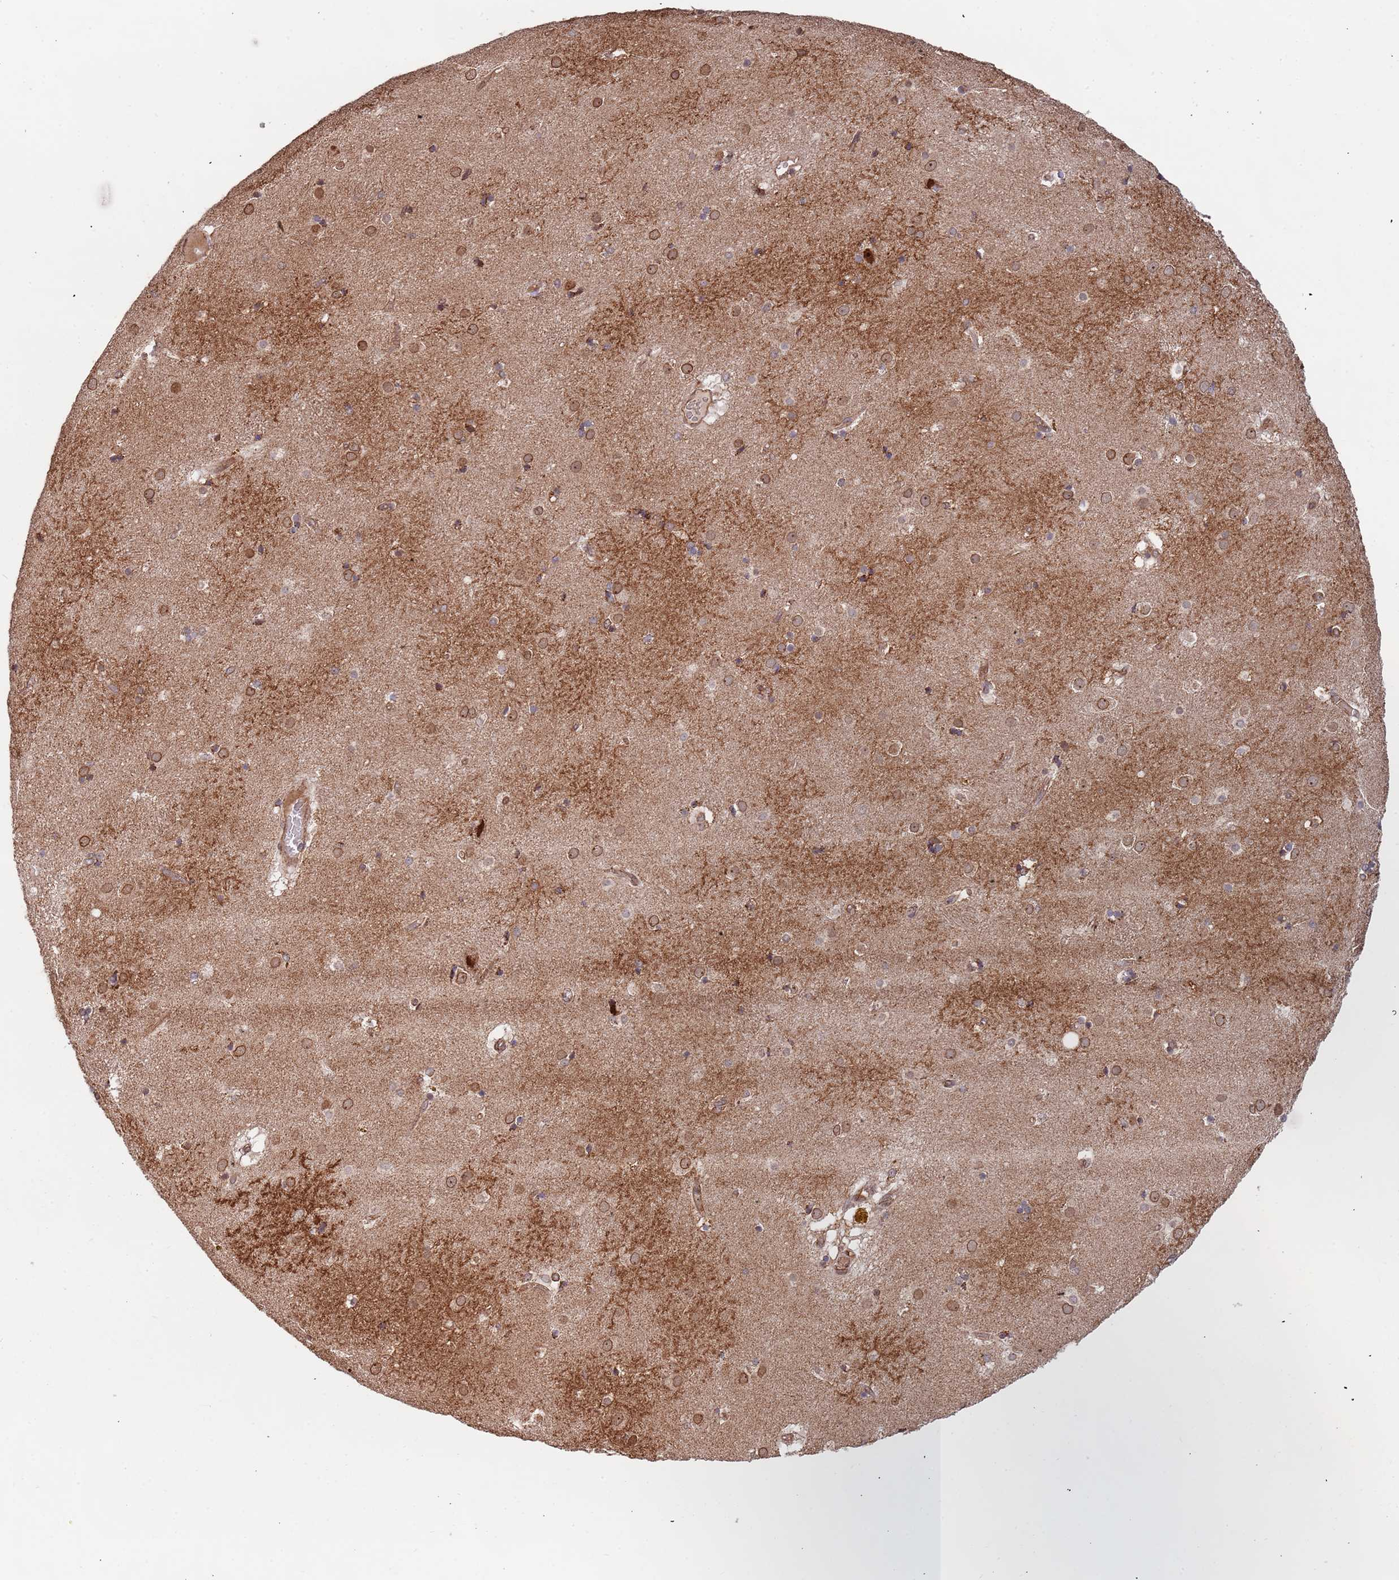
{"staining": {"intensity": "weak", "quantity": "25%-75%", "location": "cytoplasmic/membranous,nuclear"}, "tissue": "caudate", "cell_type": "Glial cells", "image_type": "normal", "snomed": [{"axis": "morphology", "description": "Normal tissue, NOS"}, {"axis": "topography", "description": "Lateral ventricle wall"}], "caption": "Immunohistochemical staining of normal caudate demonstrates weak cytoplasmic/membranous,nuclear protein expression in about 25%-75% of glial cells.", "gene": "DCHS1", "patient": {"sex": "male", "age": 70}}